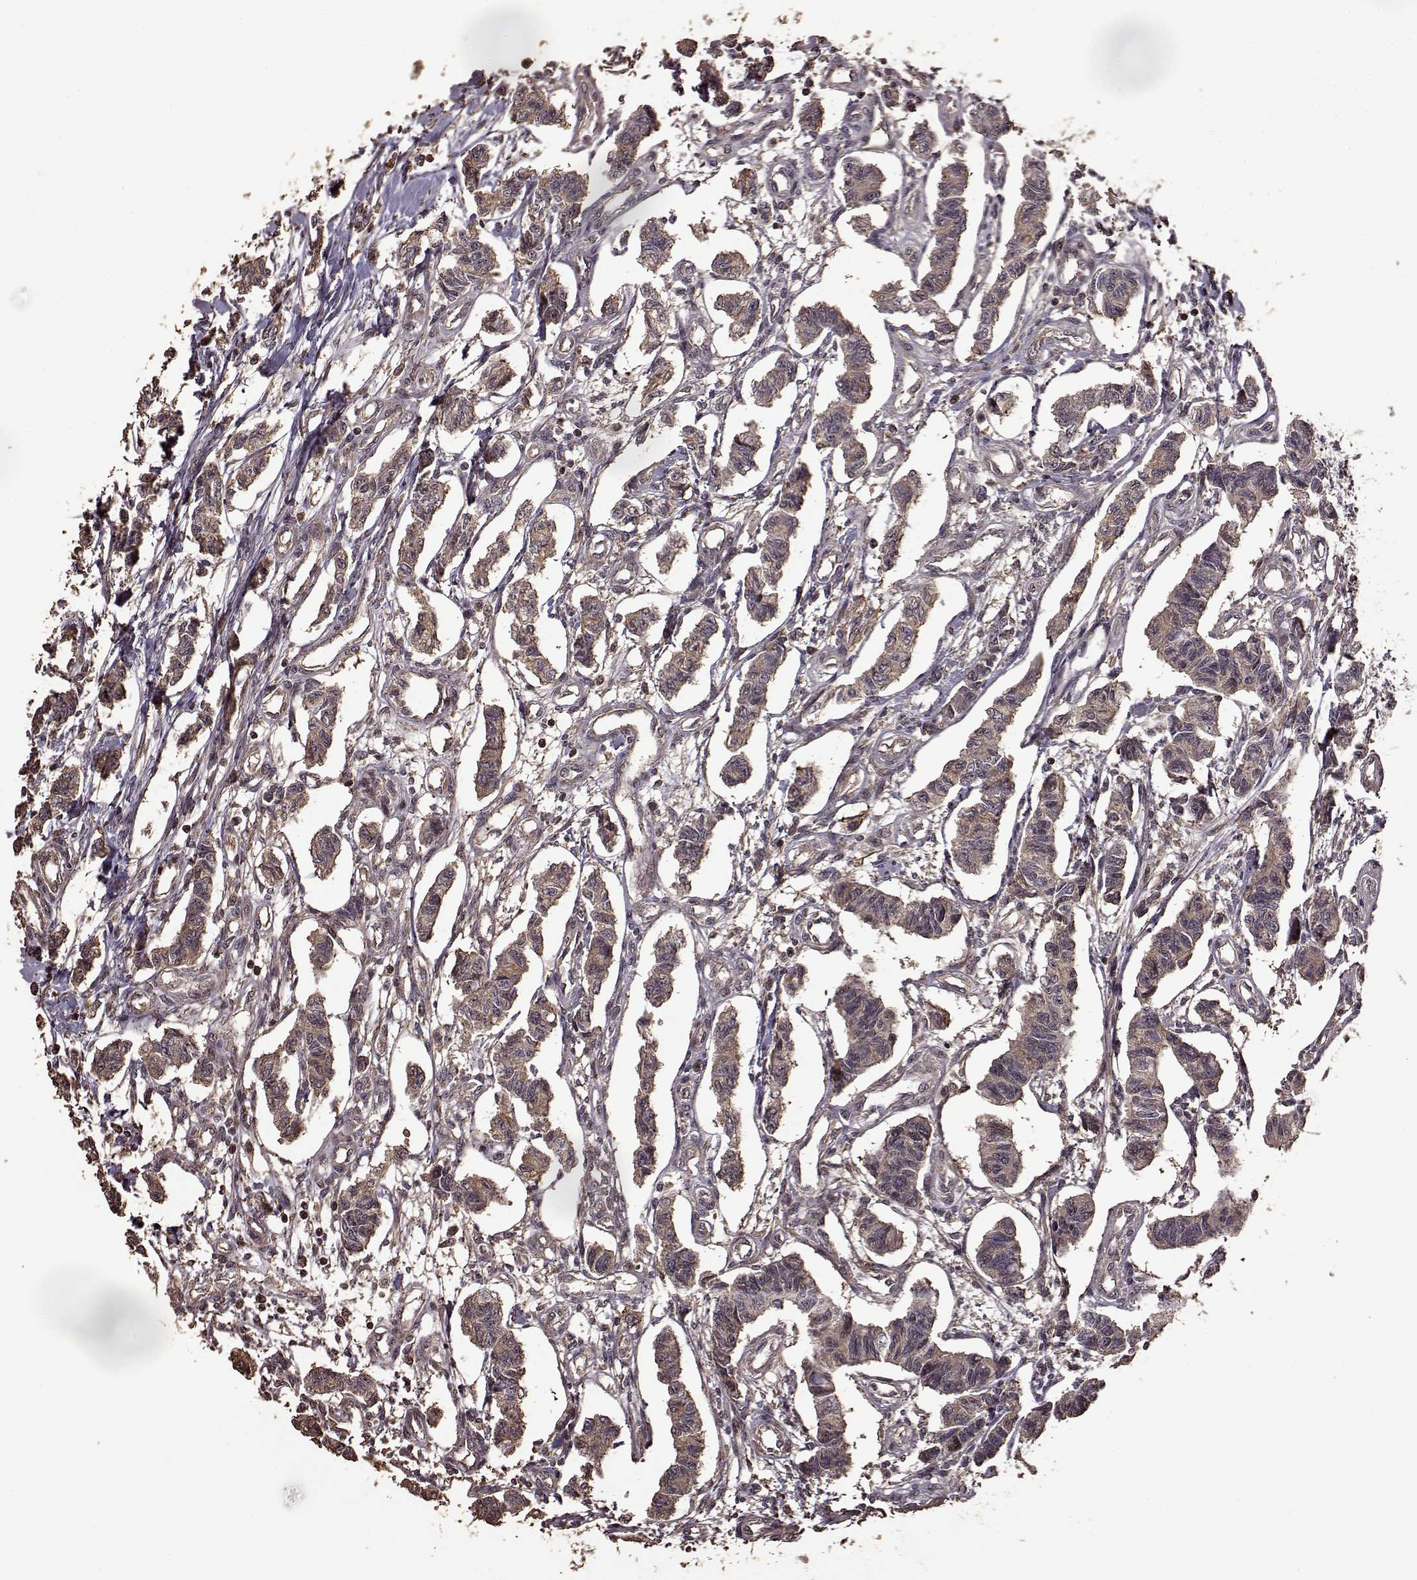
{"staining": {"intensity": "weak", "quantity": ">75%", "location": "cytoplasmic/membranous"}, "tissue": "carcinoid", "cell_type": "Tumor cells", "image_type": "cancer", "snomed": [{"axis": "morphology", "description": "Carcinoid, malignant, NOS"}, {"axis": "topography", "description": "Kidney"}], "caption": "Immunohistochemistry staining of malignant carcinoid, which displays low levels of weak cytoplasmic/membranous staining in approximately >75% of tumor cells indicating weak cytoplasmic/membranous protein positivity. The staining was performed using DAB (3,3'-diaminobenzidine) (brown) for protein detection and nuclei were counterstained in hematoxylin (blue).", "gene": "FBXW11", "patient": {"sex": "female", "age": 41}}